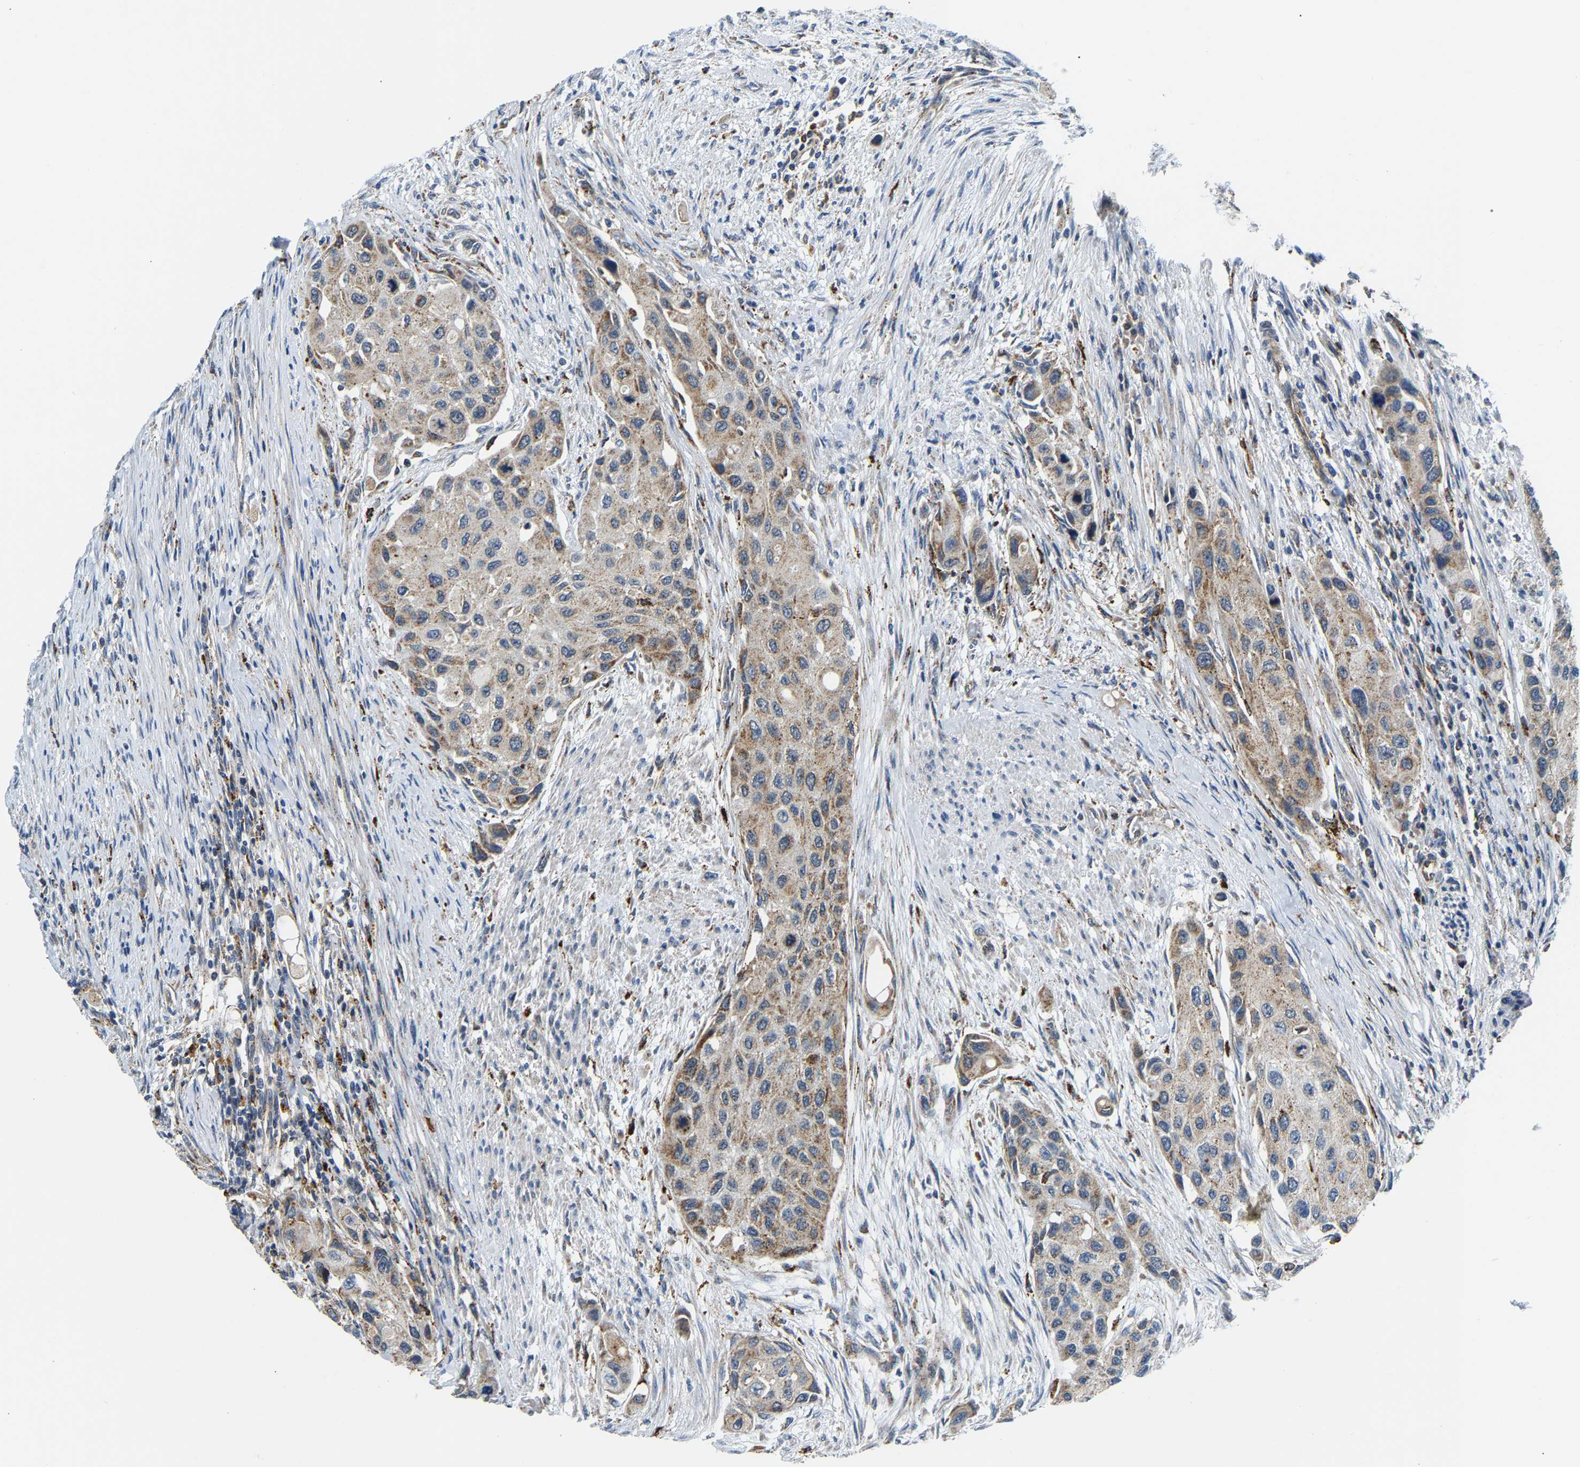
{"staining": {"intensity": "weak", "quantity": ">75%", "location": "cytoplasmic/membranous"}, "tissue": "urothelial cancer", "cell_type": "Tumor cells", "image_type": "cancer", "snomed": [{"axis": "morphology", "description": "Urothelial carcinoma, High grade"}, {"axis": "topography", "description": "Urinary bladder"}], "caption": "Urothelial cancer stained for a protein demonstrates weak cytoplasmic/membranous positivity in tumor cells.", "gene": "GIMAP7", "patient": {"sex": "female", "age": 56}}